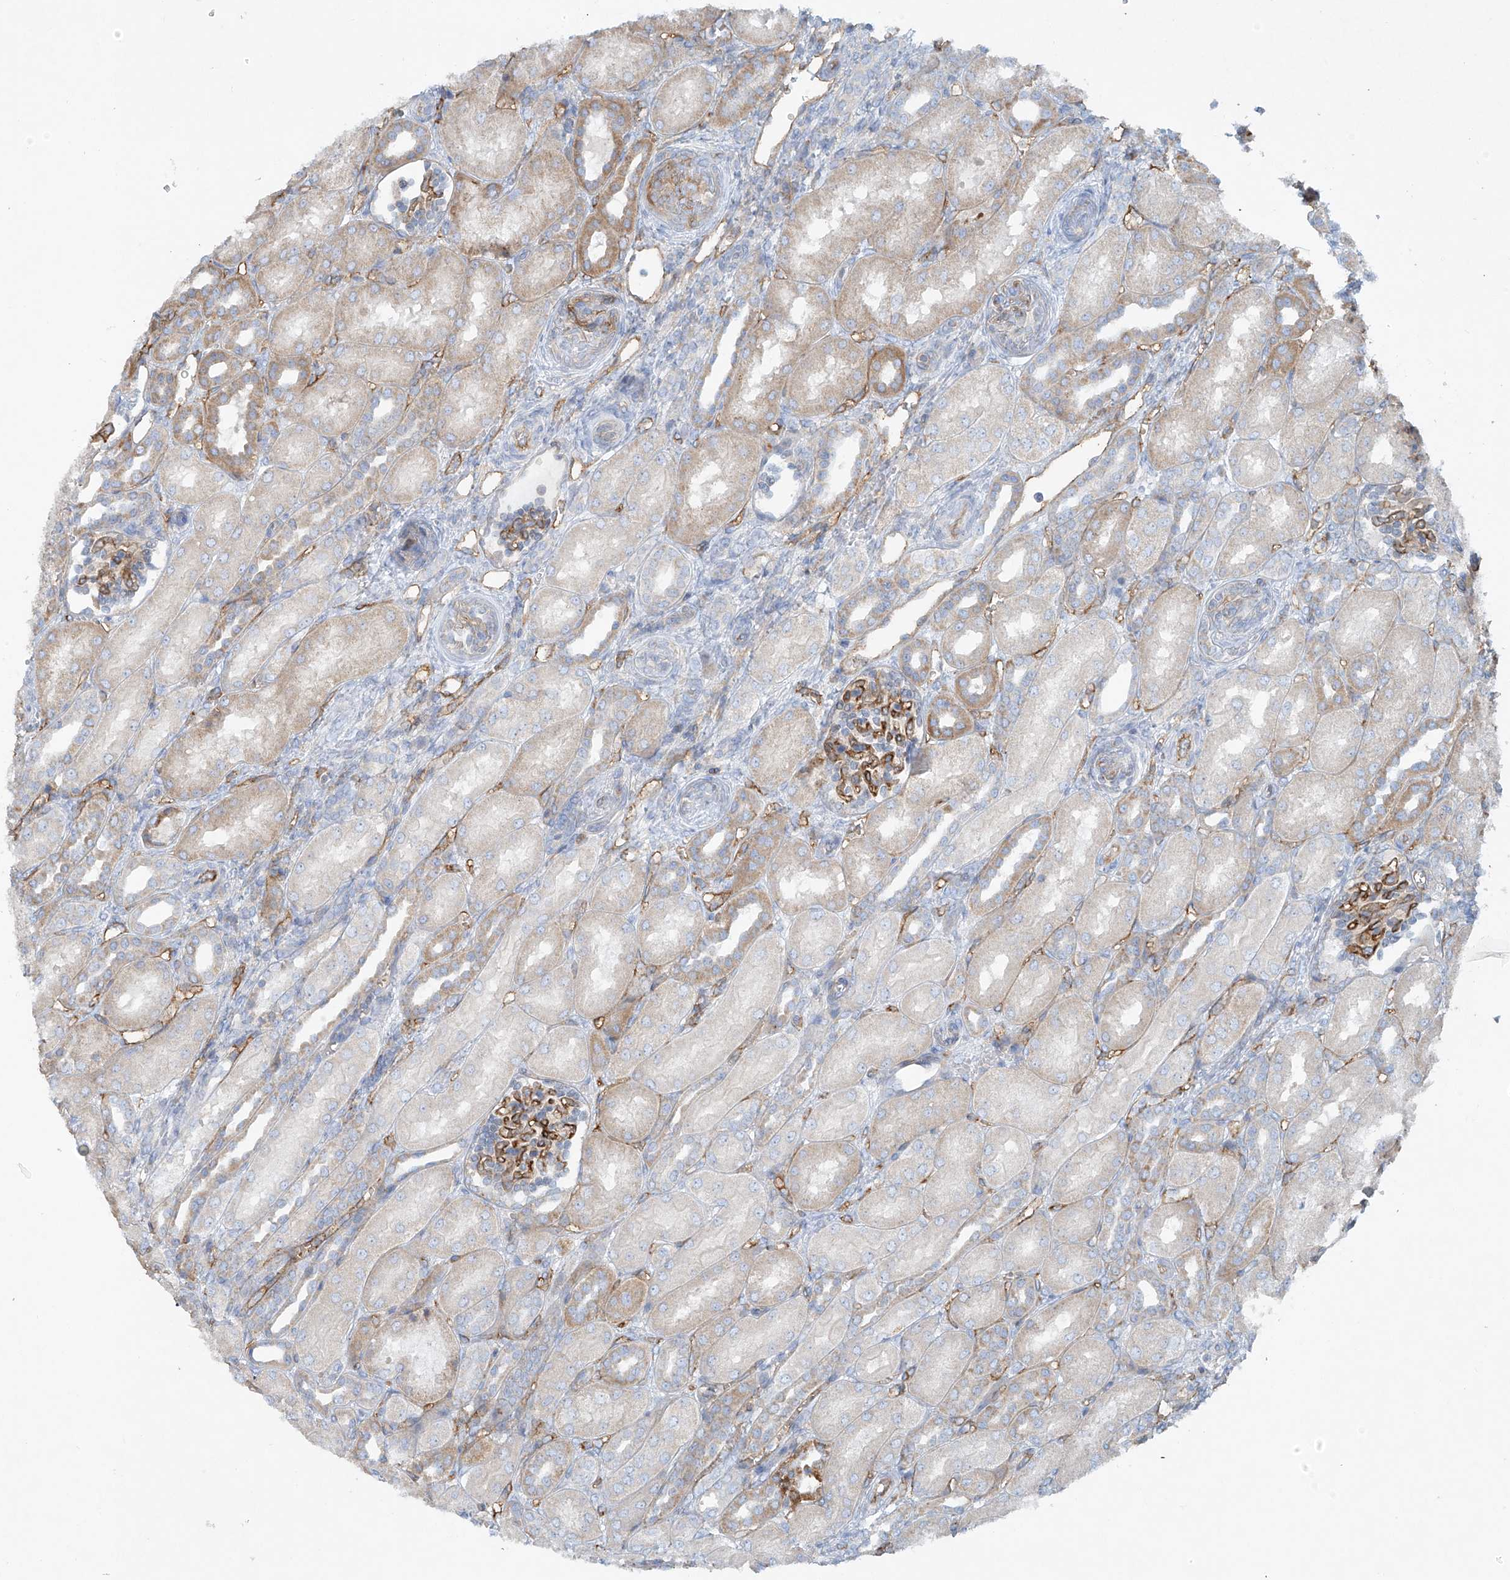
{"staining": {"intensity": "moderate", "quantity": "25%-75%", "location": "cytoplasmic/membranous"}, "tissue": "kidney", "cell_type": "Cells in glomeruli", "image_type": "normal", "snomed": [{"axis": "morphology", "description": "Normal tissue, NOS"}, {"axis": "morphology", "description": "Neoplasm, malignant, NOS"}, {"axis": "topography", "description": "Kidney"}], "caption": "Immunohistochemistry (IHC) micrograph of benign kidney: kidney stained using IHC exhibits medium levels of moderate protein expression localized specifically in the cytoplasmic/membranous of cells in glomeruli, appearing as a cytoplasmic/membranous brown color.", "gene": "VAMP5", "patient": {"sex": "female", "age": 1}}